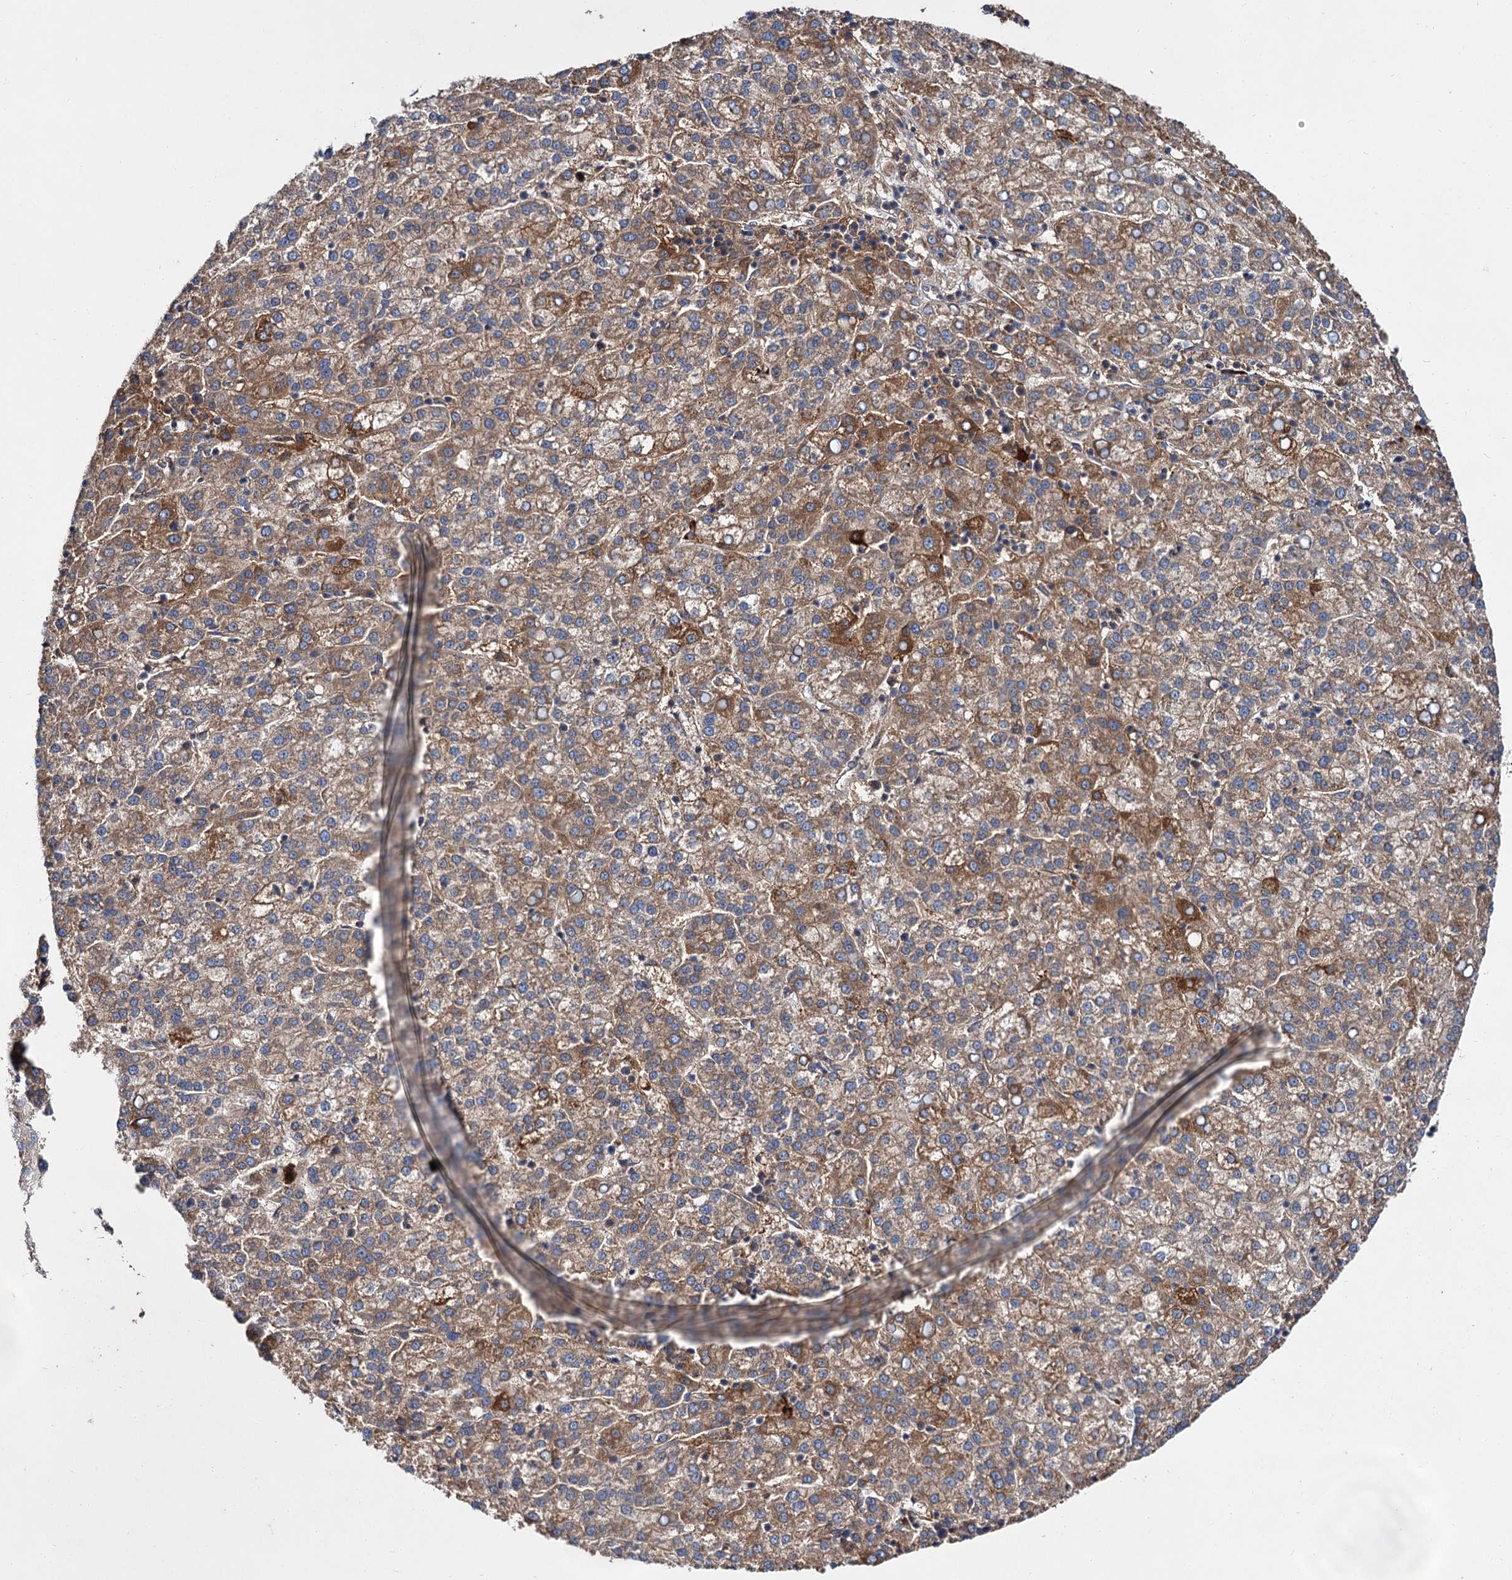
{"staining": {"intensity": "moderate", "quantity": ">75%", "location": "cytoplasmic/membranous"}, "tissue": "liver cancer", "cell_type": "Tumor cells", "image_type": "cancer", "snomed": [{"axis": "morphology", "description": "Carcinoma, Hepatocellular, NOS"}, {"axis": "topography", "description": "Liver"}], "caption": "Approximately >75% of tumor cells in human liver cancer demonstrate moderate cytoplasmic/membranous protein staining as visualized by brown immunohistochemical staining.", "gene": "NAA25", "patient": {"sex": "female", "age": 58}}